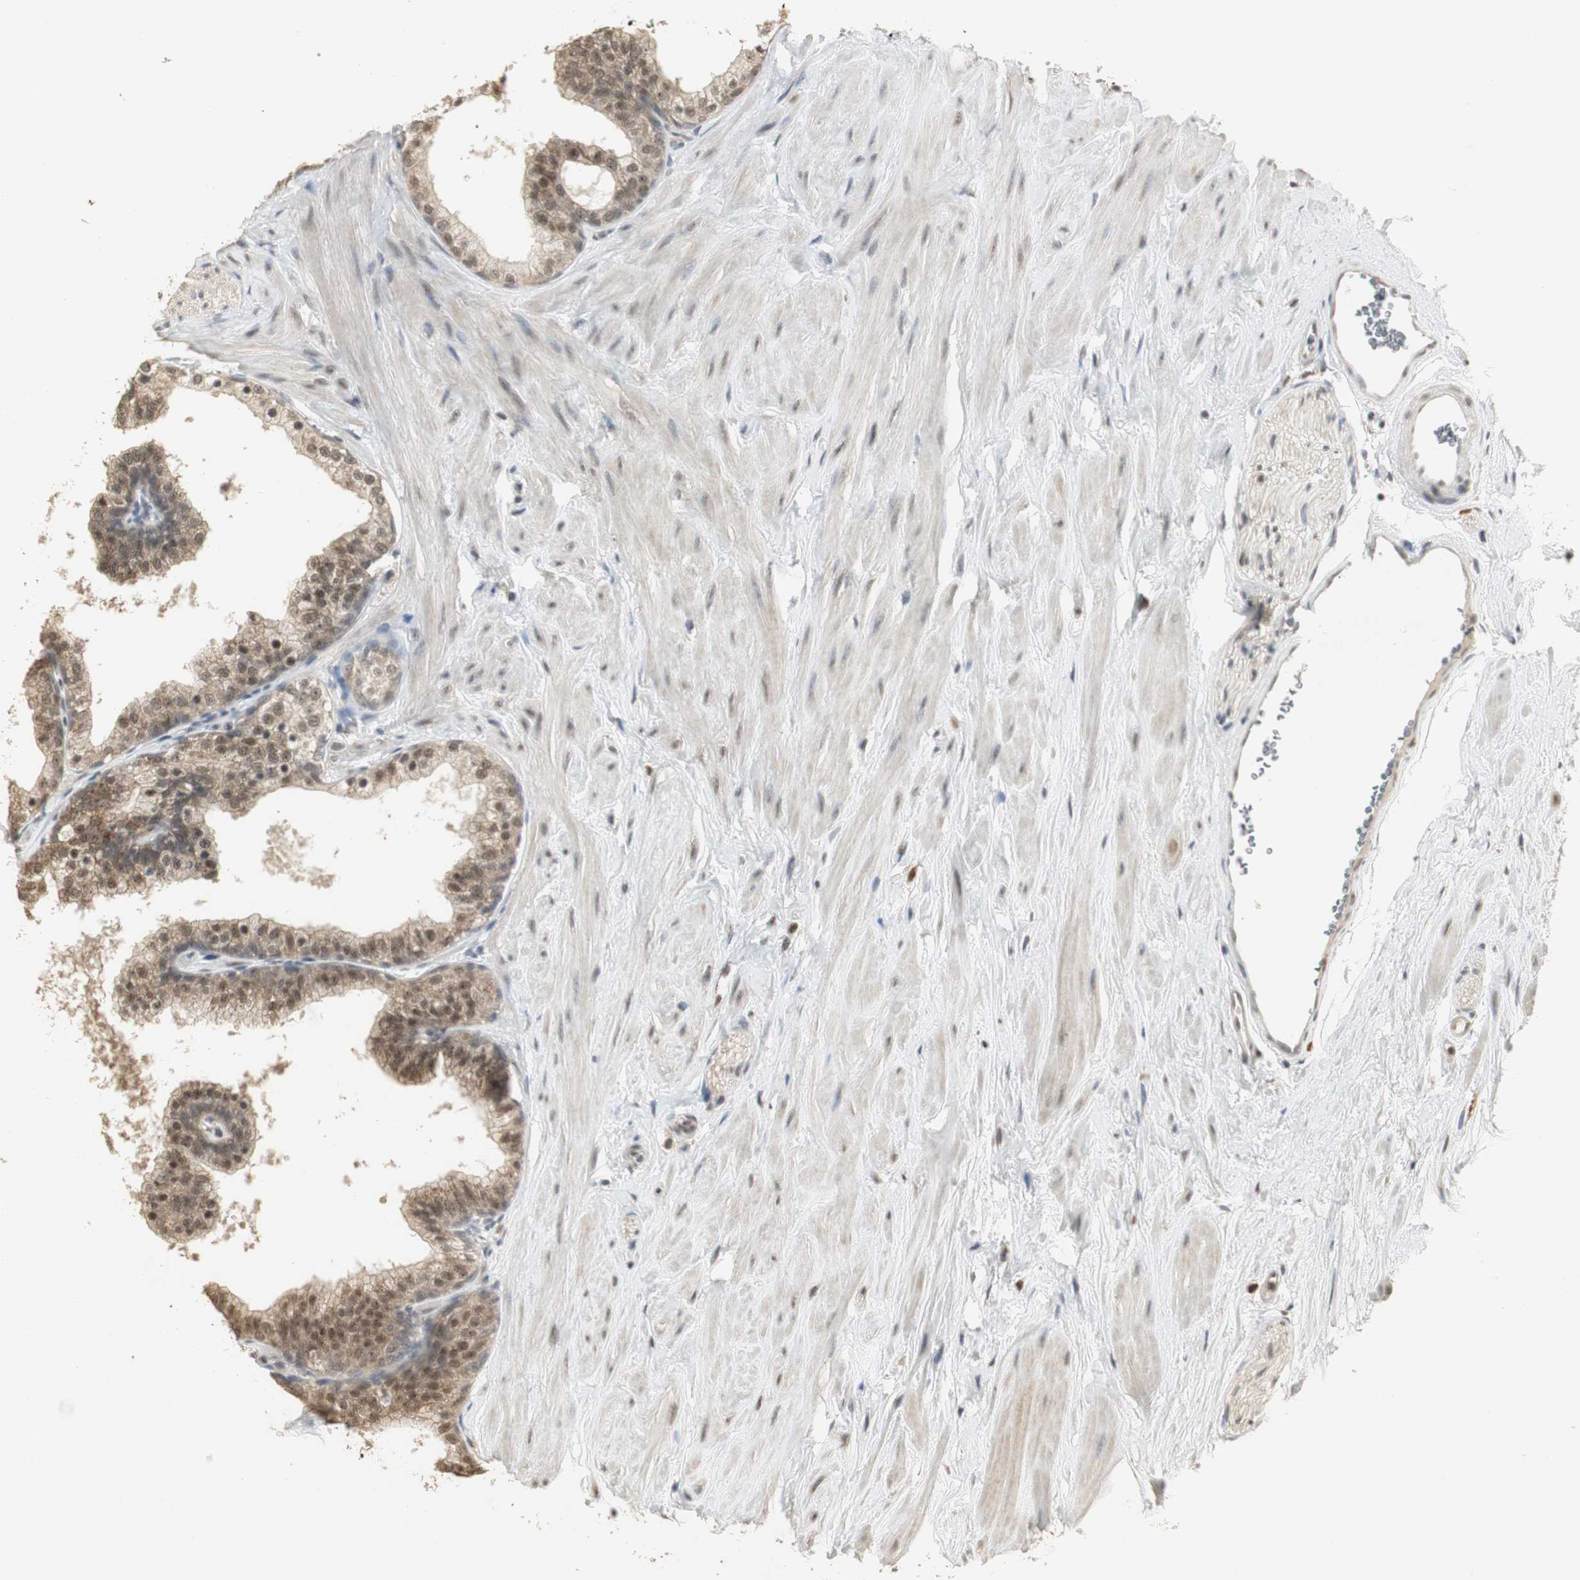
{"staining": {"intensity": "moderate", "quantity": ">75%", "location": "cytoplasmic/membranous,nuclear"}, "tissue": "prostate", "cell_type": "Glandular cells", "image_type": "normal", "snomed": [{"axis": "morphology", "description": "Normal tissue, NOS"}, {"axis": "topography", "description": "Prostate"}], "caption": "An immunohistochemistry (IHC) micrograph of normal tissue is shown. Protein staining in brown labels moderate cytoplasmic/membranous,nuclear positivity in prostate within glandular cells.", "gene": "ELOA", "patient": {"sex": "male", "age": 60}}